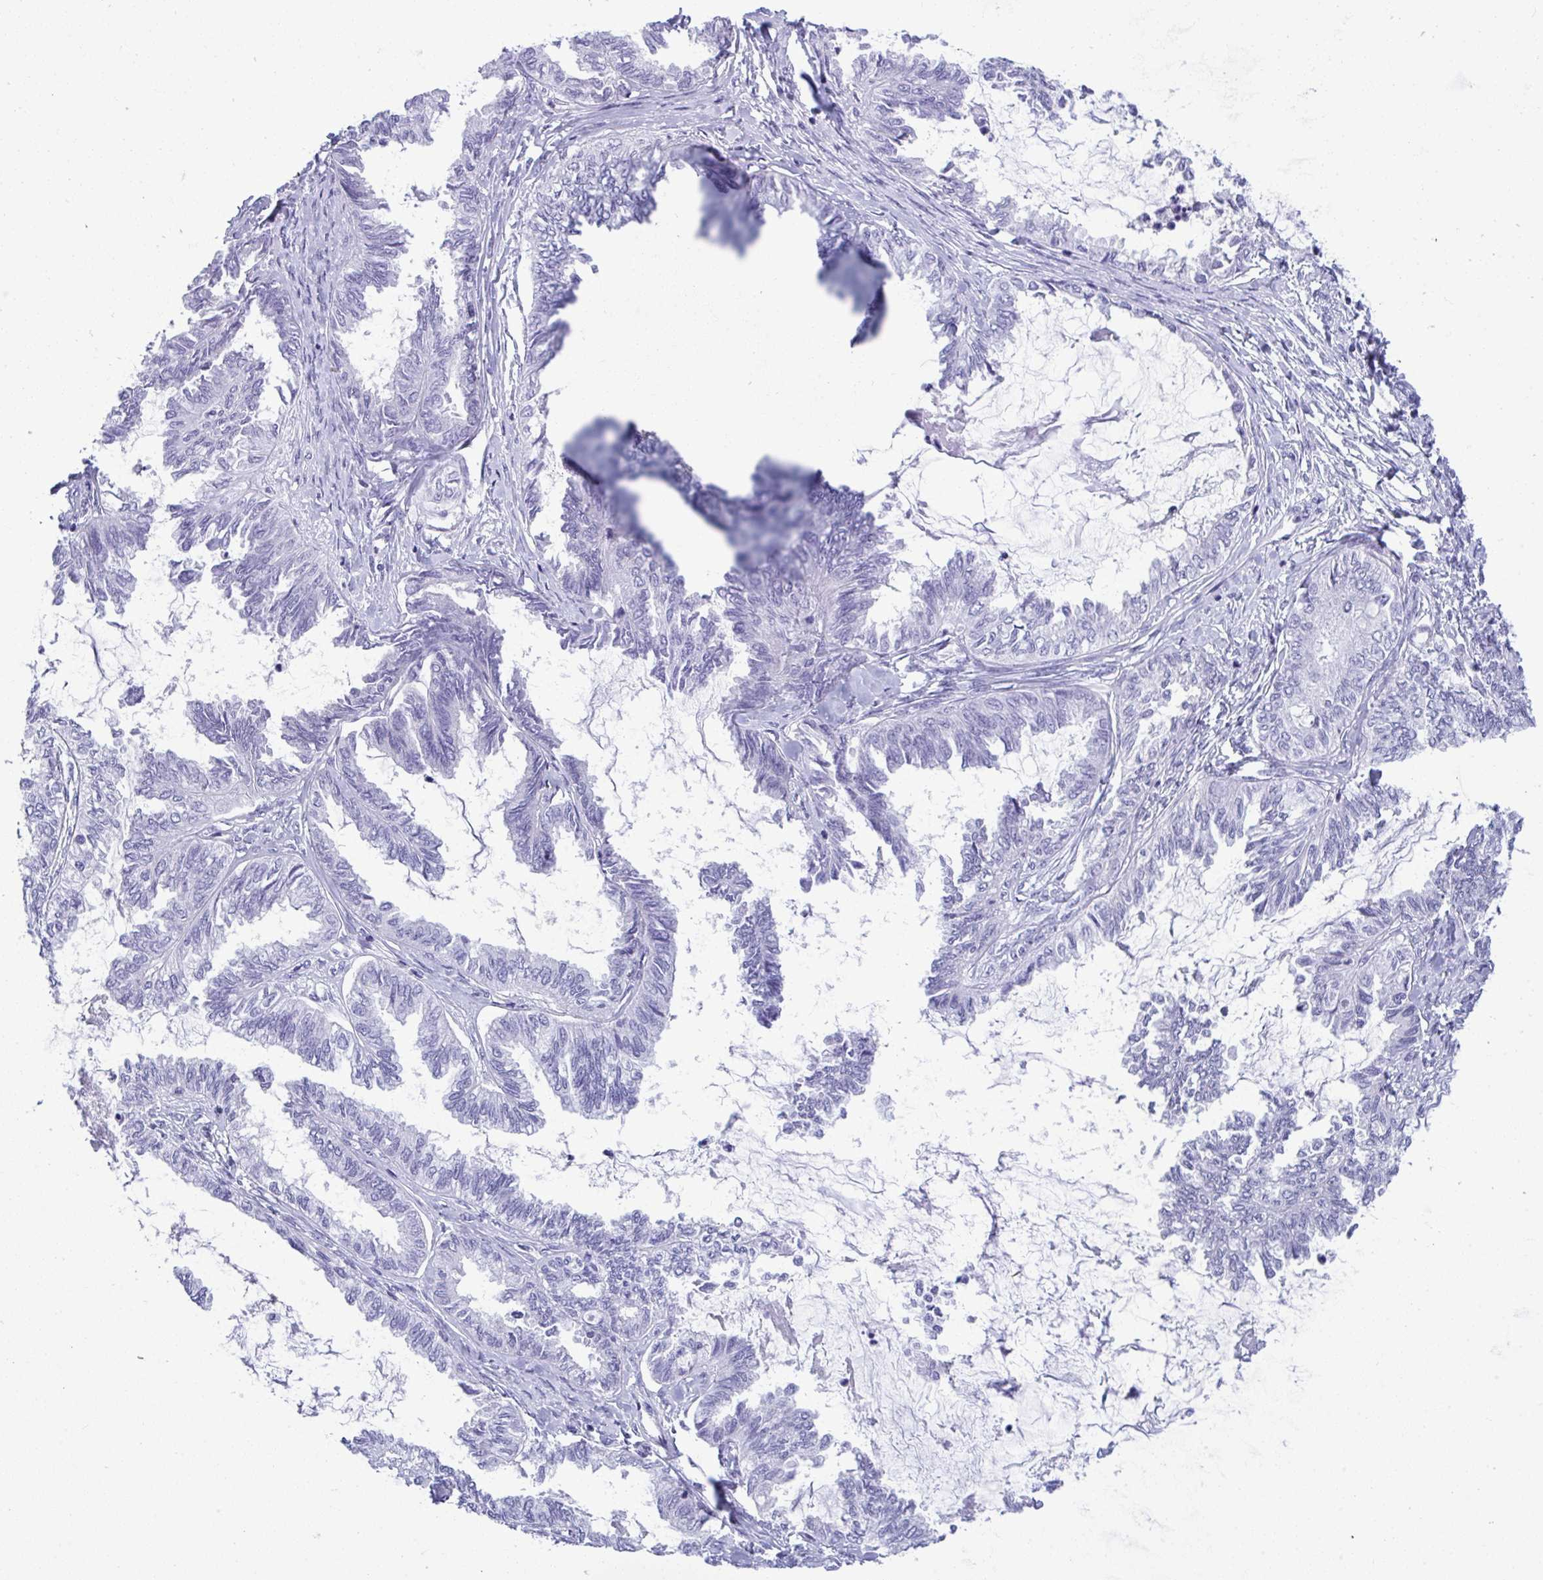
{"staining": {"intensity": "negative", "quantity": "none", "location": "none"}, "tissue": "ovarian cancer", "cell_type": "Tumor cells", "image_type": "cancer", "snomed": [{"axis": "morphology", "description": "Carcinoma, endometroid"}, {"axis": "topography", "description": "Ovary"}], "caption": "Image shows no protein positivity in tumor cells of ovarian endometroid carcinoma tissue.", "gene": "YBX2", "patient": {"sex": "female", "age": 70}}